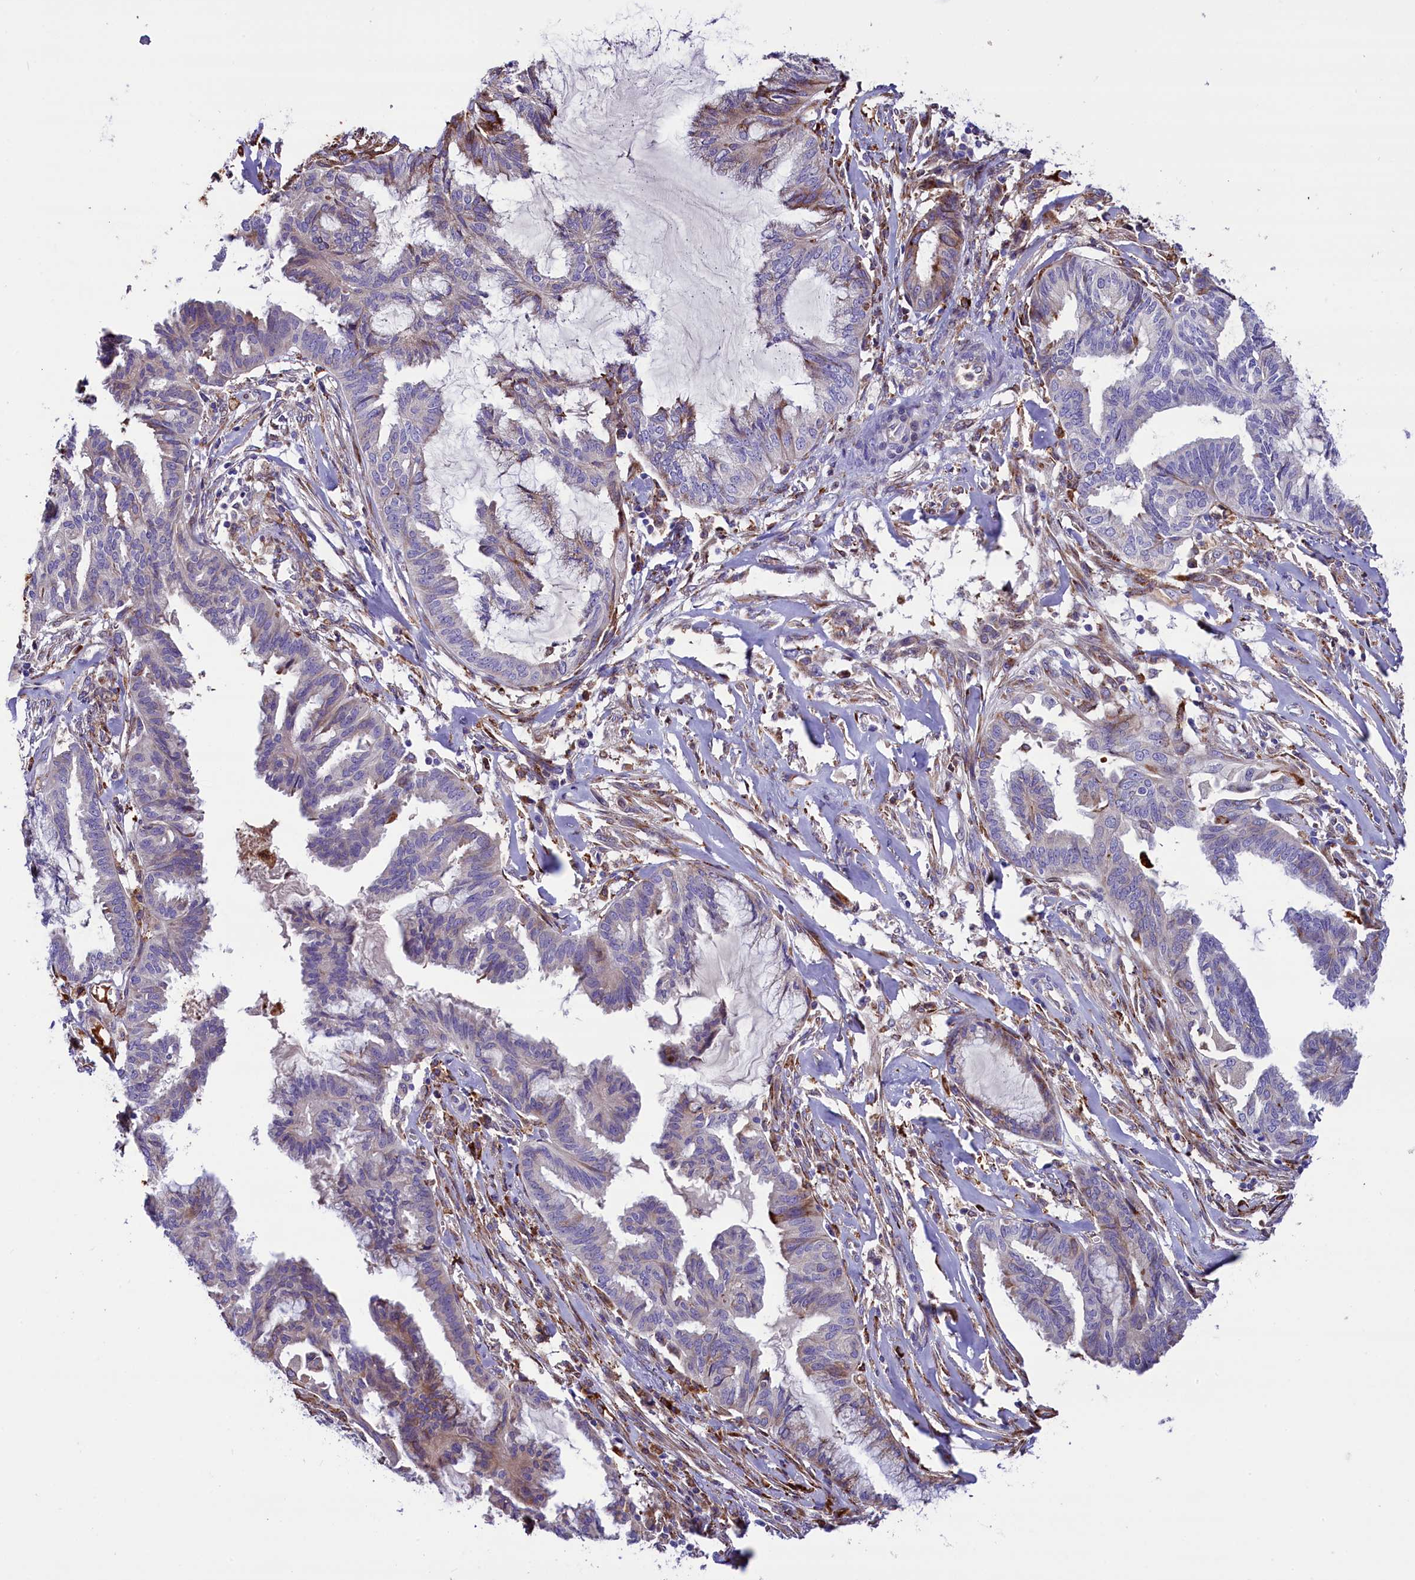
{"staining": {"intensity": "negative", "quantity": "none", "location": "none"}, "tissue": "endometrial cancer", "cell_type": "Tumor cells", "image_type": "cancer", "snomed": [{"axis": "morphology", "description": "Adenocarcinoma, NOS"}, {"axis": "topography", "description": "Endometrium"}], "caption": "This is an IHC histopathology image of adenocarcinoma (endometrial). There is no positivity in tumor cells.", "gene": "CMTR2", "patient": {"sex": "female", "age": 86}}